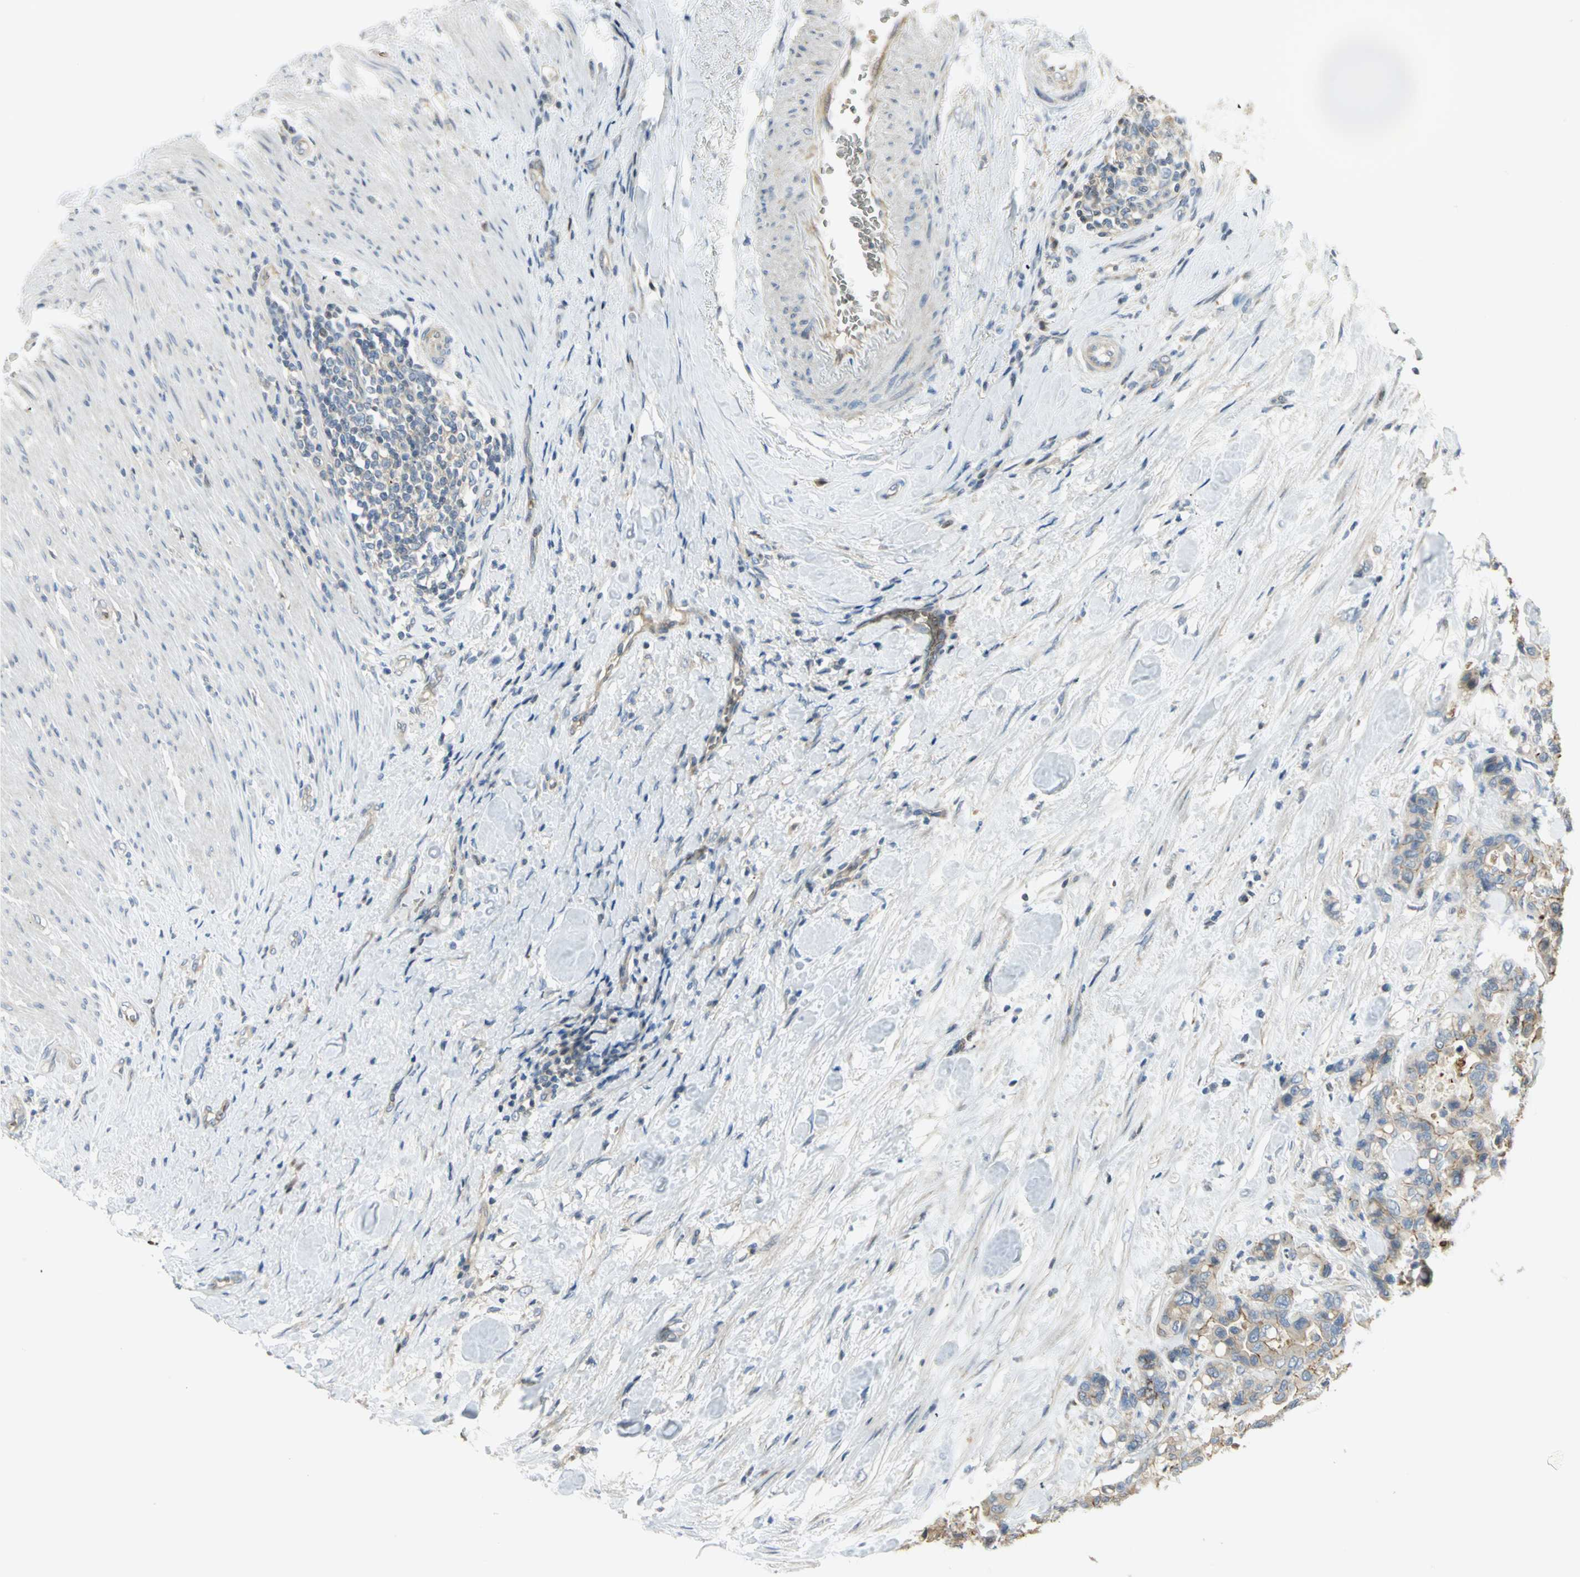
{"staining": {"intensity": "moderate", "quantity": ">75%", "location": "cytoplasmic/membranous"}, "tissue": "colorectal cancer", "cell_type": "Tumor cells", "image_type": "cancer", "snomed": [{"axis": "morphology", "description": "Adenocarcinoma, NOS"}, {"axis": "topography", "description": "Colon"}], "caption": "Immunohistochemistry (IHC) of adenocarcinoma (colorectal) exhibits medium levels of moderate cytoplasmic/membranous expression in approximately >75% of tumor cells.", "gene": "ANK1", "patient": {"sex": "male", "age": 82}}